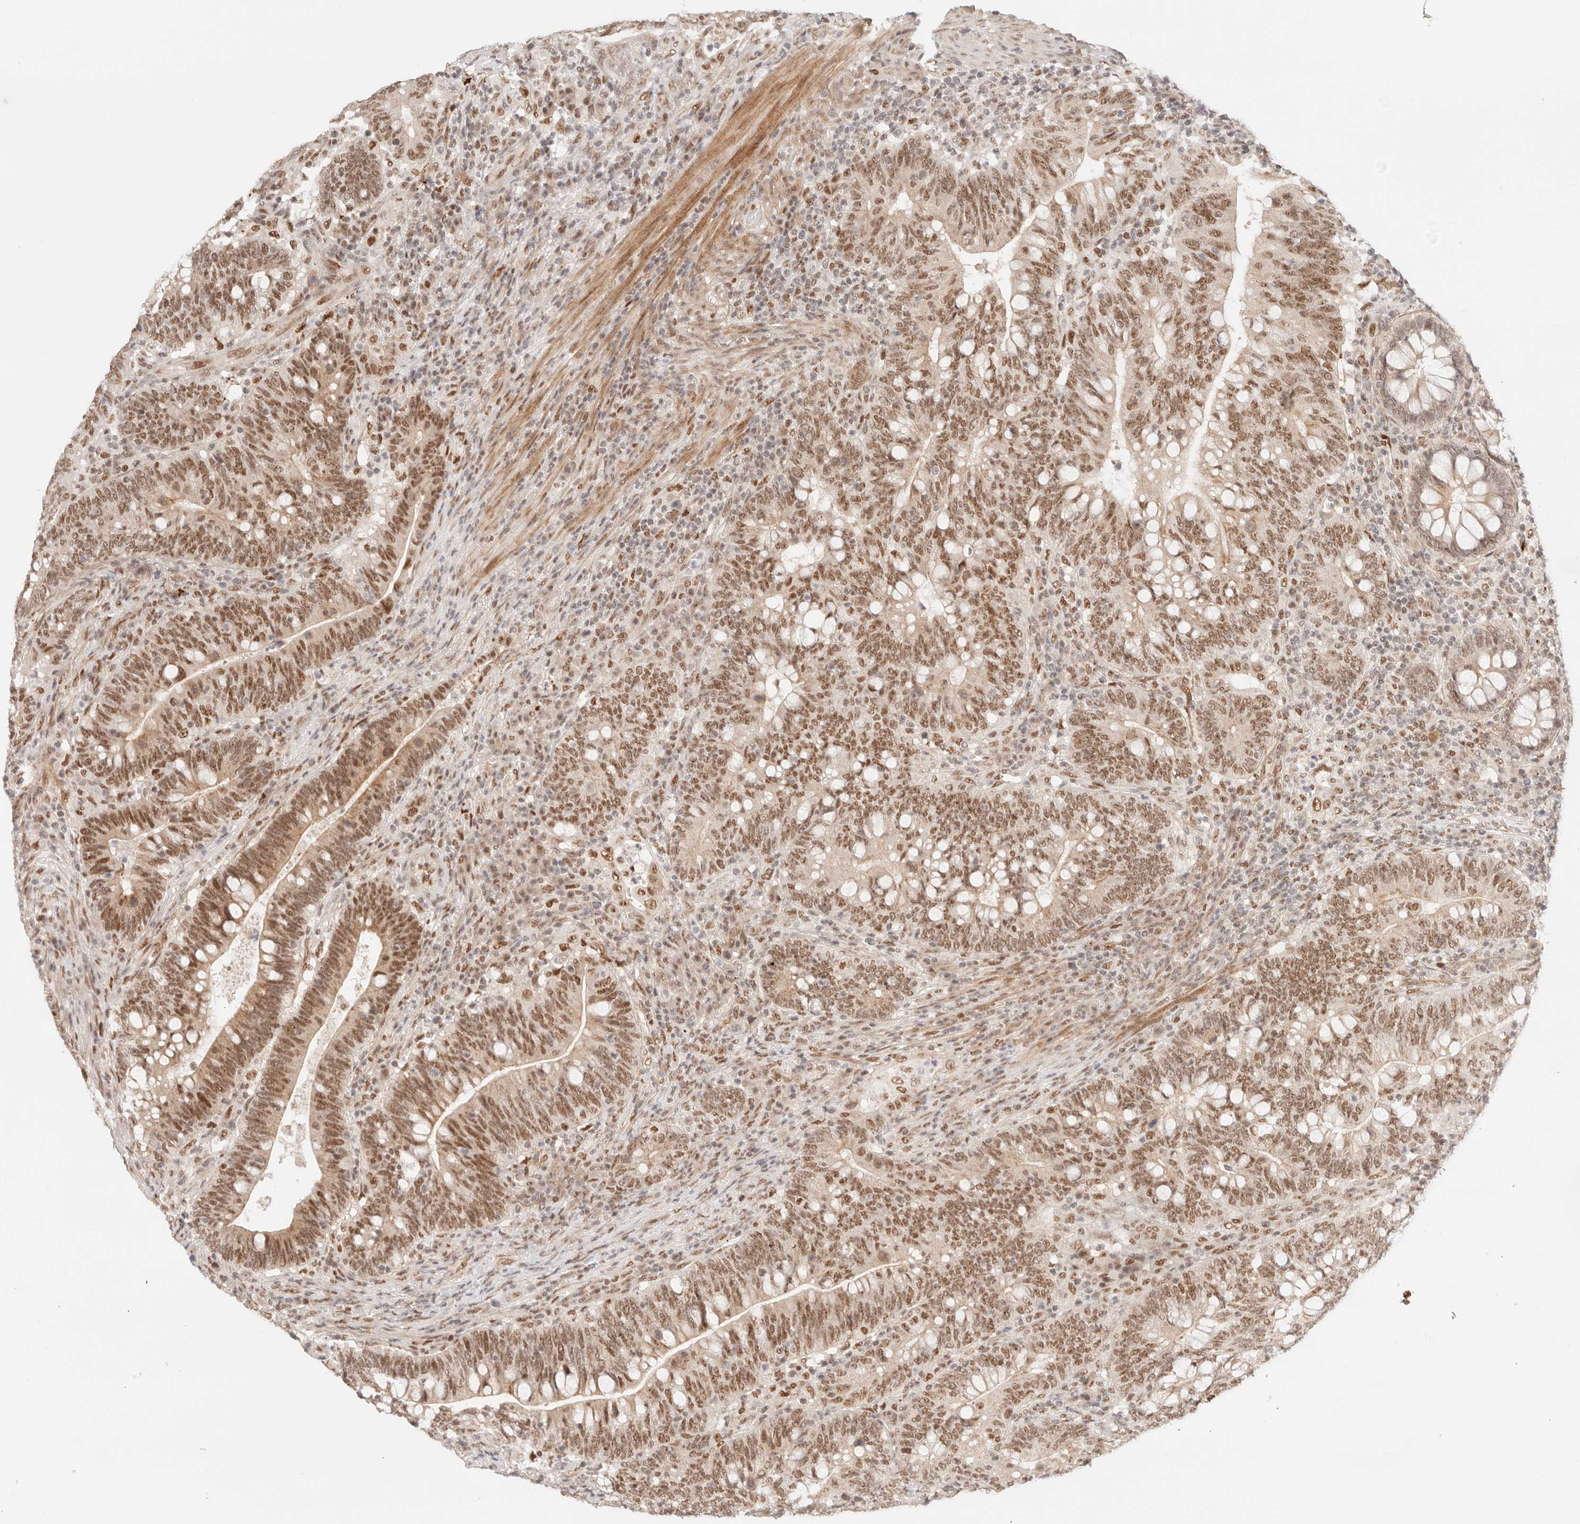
{"staining": {"intensity": "moderate", "quantity": ">75%", "location": "nuclear"}, "tissue": "colorectal cancer", "cell_type": "Tumor cells", "image_type": "cancer", "snomed": [{"axis": "morphology", "description": "Adenocarcinoma, NOS"}, {"axis": "topography", "description": "Colon"}], "caption": "Human colorectal cancer (adenocarcinoma) stained with a brown dye reveals moderate nuclear positive expression in approximately >75% of tumor cells.", "gene": "GTF2E2", "patient": {"sex": "female", "age": 66}}